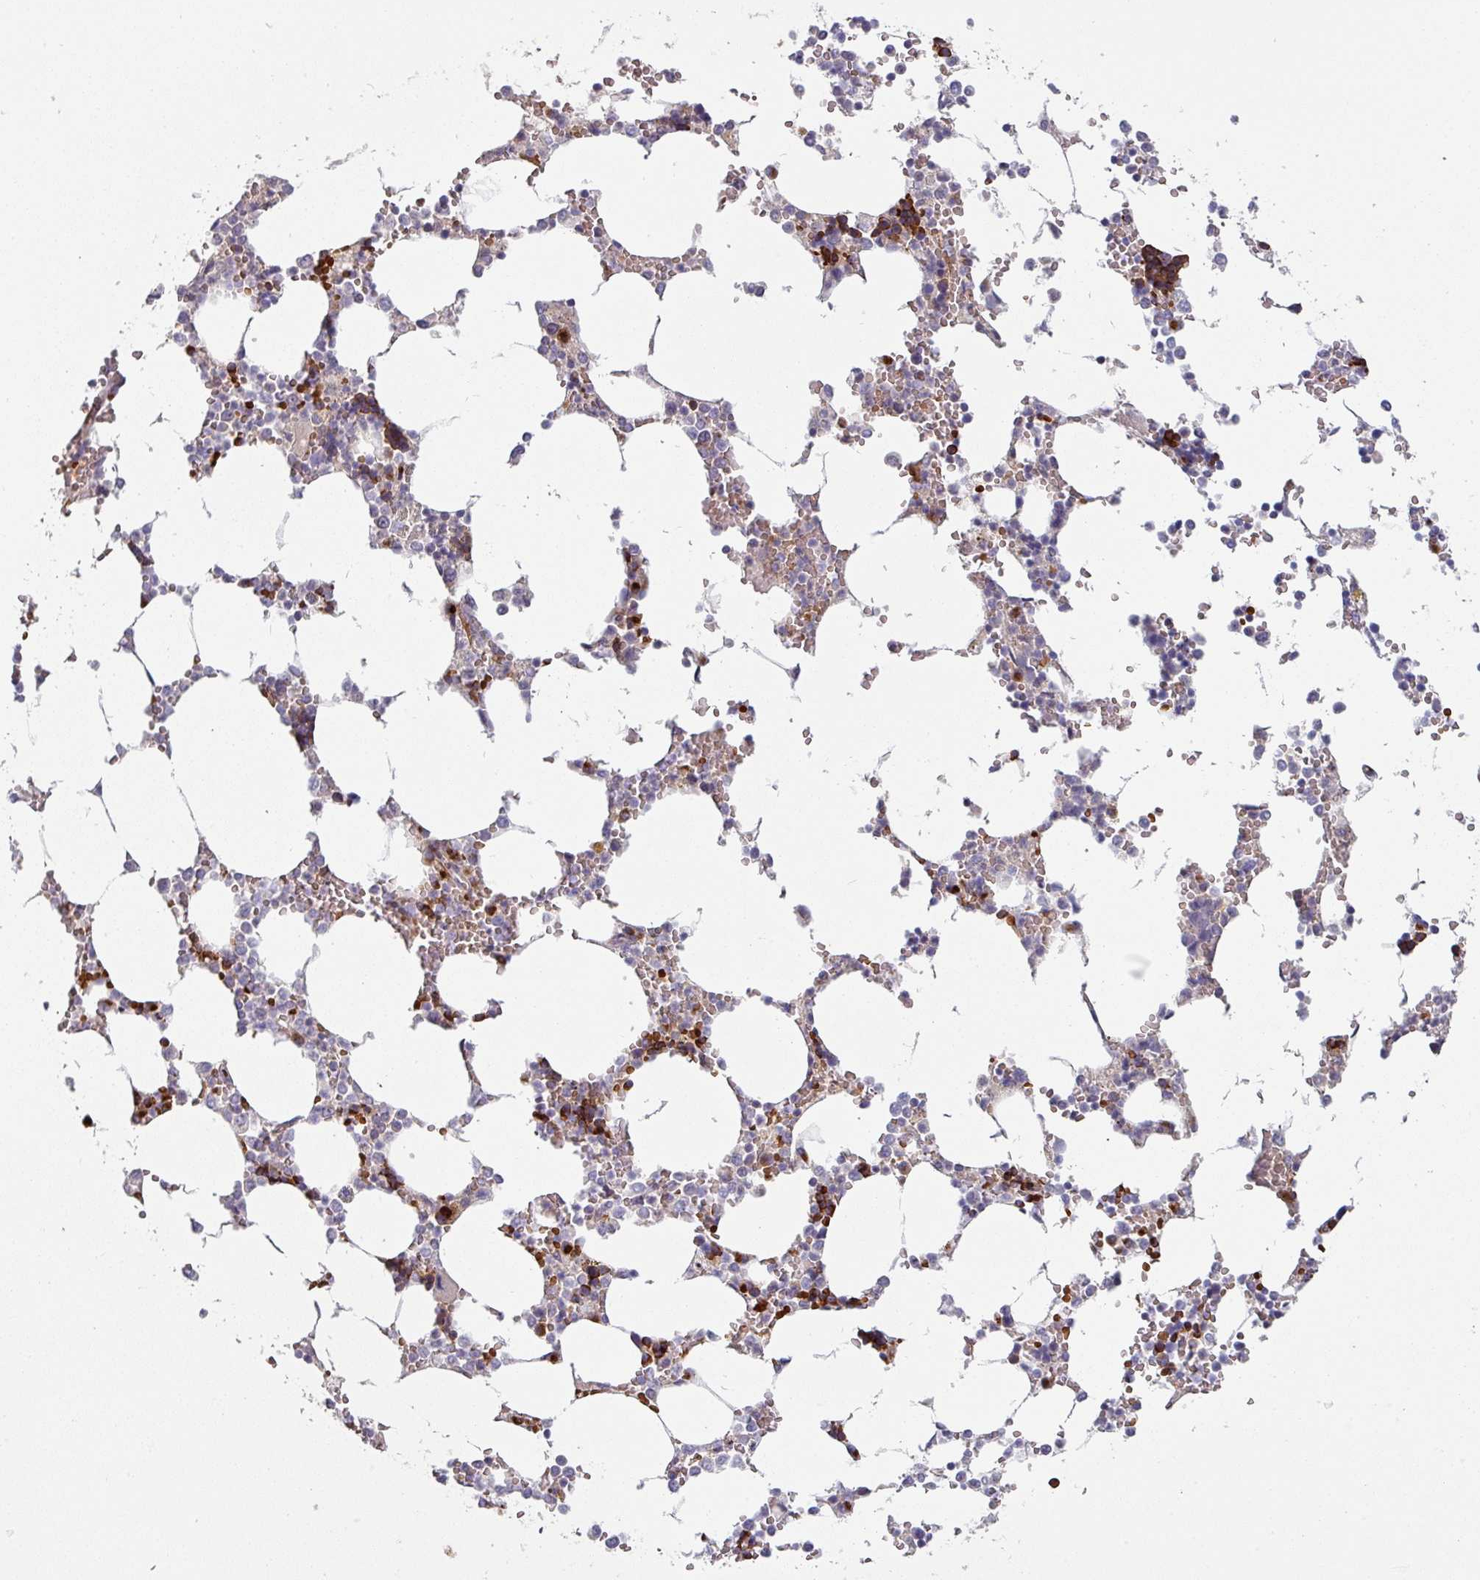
{"staining": {"intensity": "strong", "quantity": "25%-75%", "location": "cytoplasmic/membranous"}, "tissue": "bone marrow", "cell_type": "Hematopoietic cells", "image_type": "normal", "snomed": [{"axis": "morphology", "description": "Normal tissue, NOS"}, {"axis": "topography", "description": "Bone marrow"}], "caption": "Strong cytoplasmic/membranous protein staining is seen in approximately 25%-75% of hematopoietic cells in bone marrow. (DAB (3,3'-diaminobenzidine) IHC with brightfield microscopy, high magnification).", "gene": "PRODH2", "patient": {"sex": "male", "age": 64}}